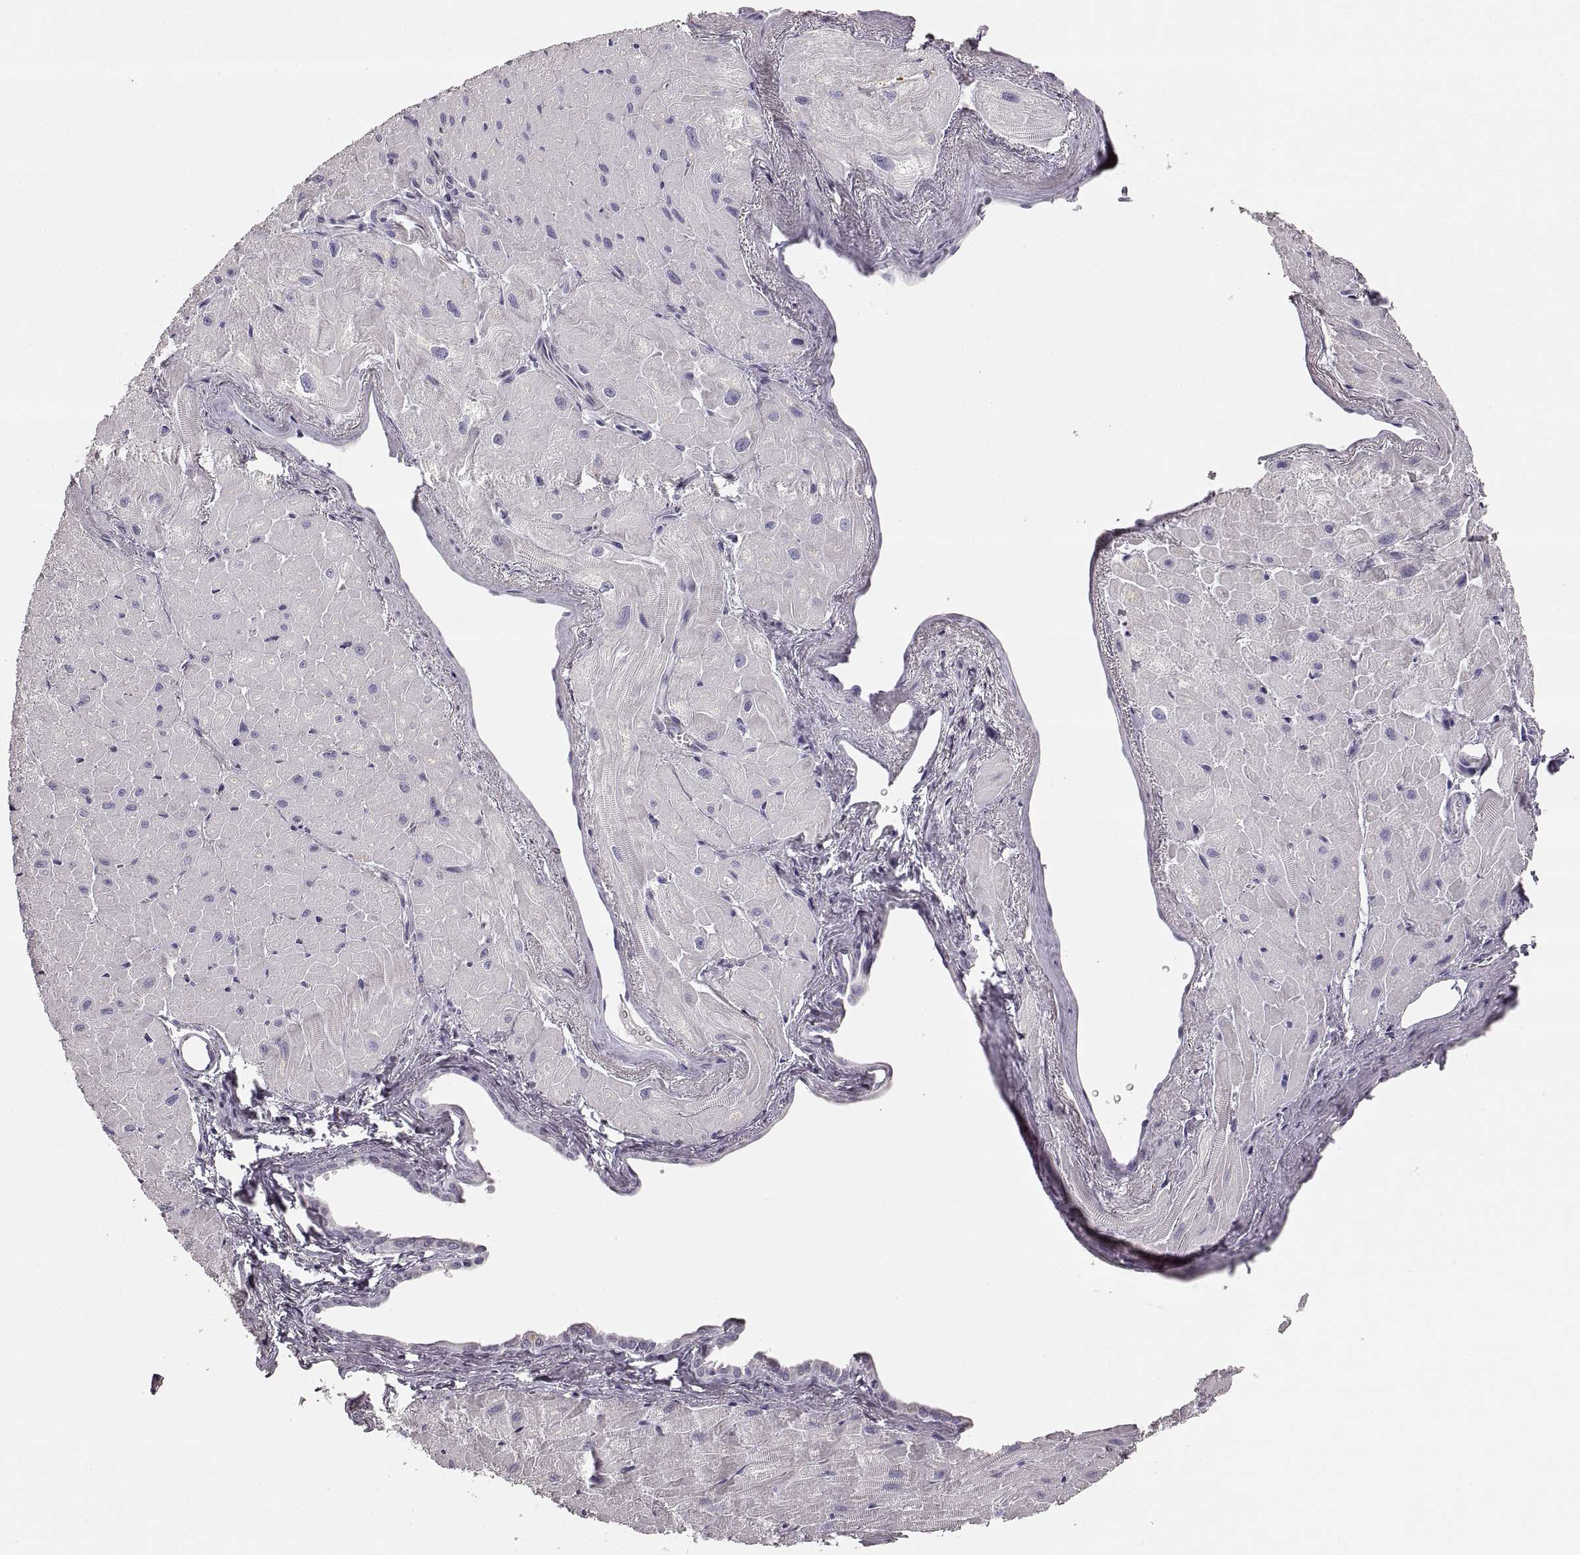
{"staining": {"intensity": "negative", "quantity": "none", "location": "none"}, "tissue": "heart muscle", "cell_type": "Cardiomyocytes", "image_type": "normal", "snomed": [{"axis": "morphology", "description": "Normal tissue, NOS"}, {"axis": "topography", "description": "Heart"}], "caption": "An IHC image of normal heart muscle is shown. There is no staining in cardiomyocytes of heart muscle.", "gene": "RDH13", "patient": {"sex": "male", "age": 62}}